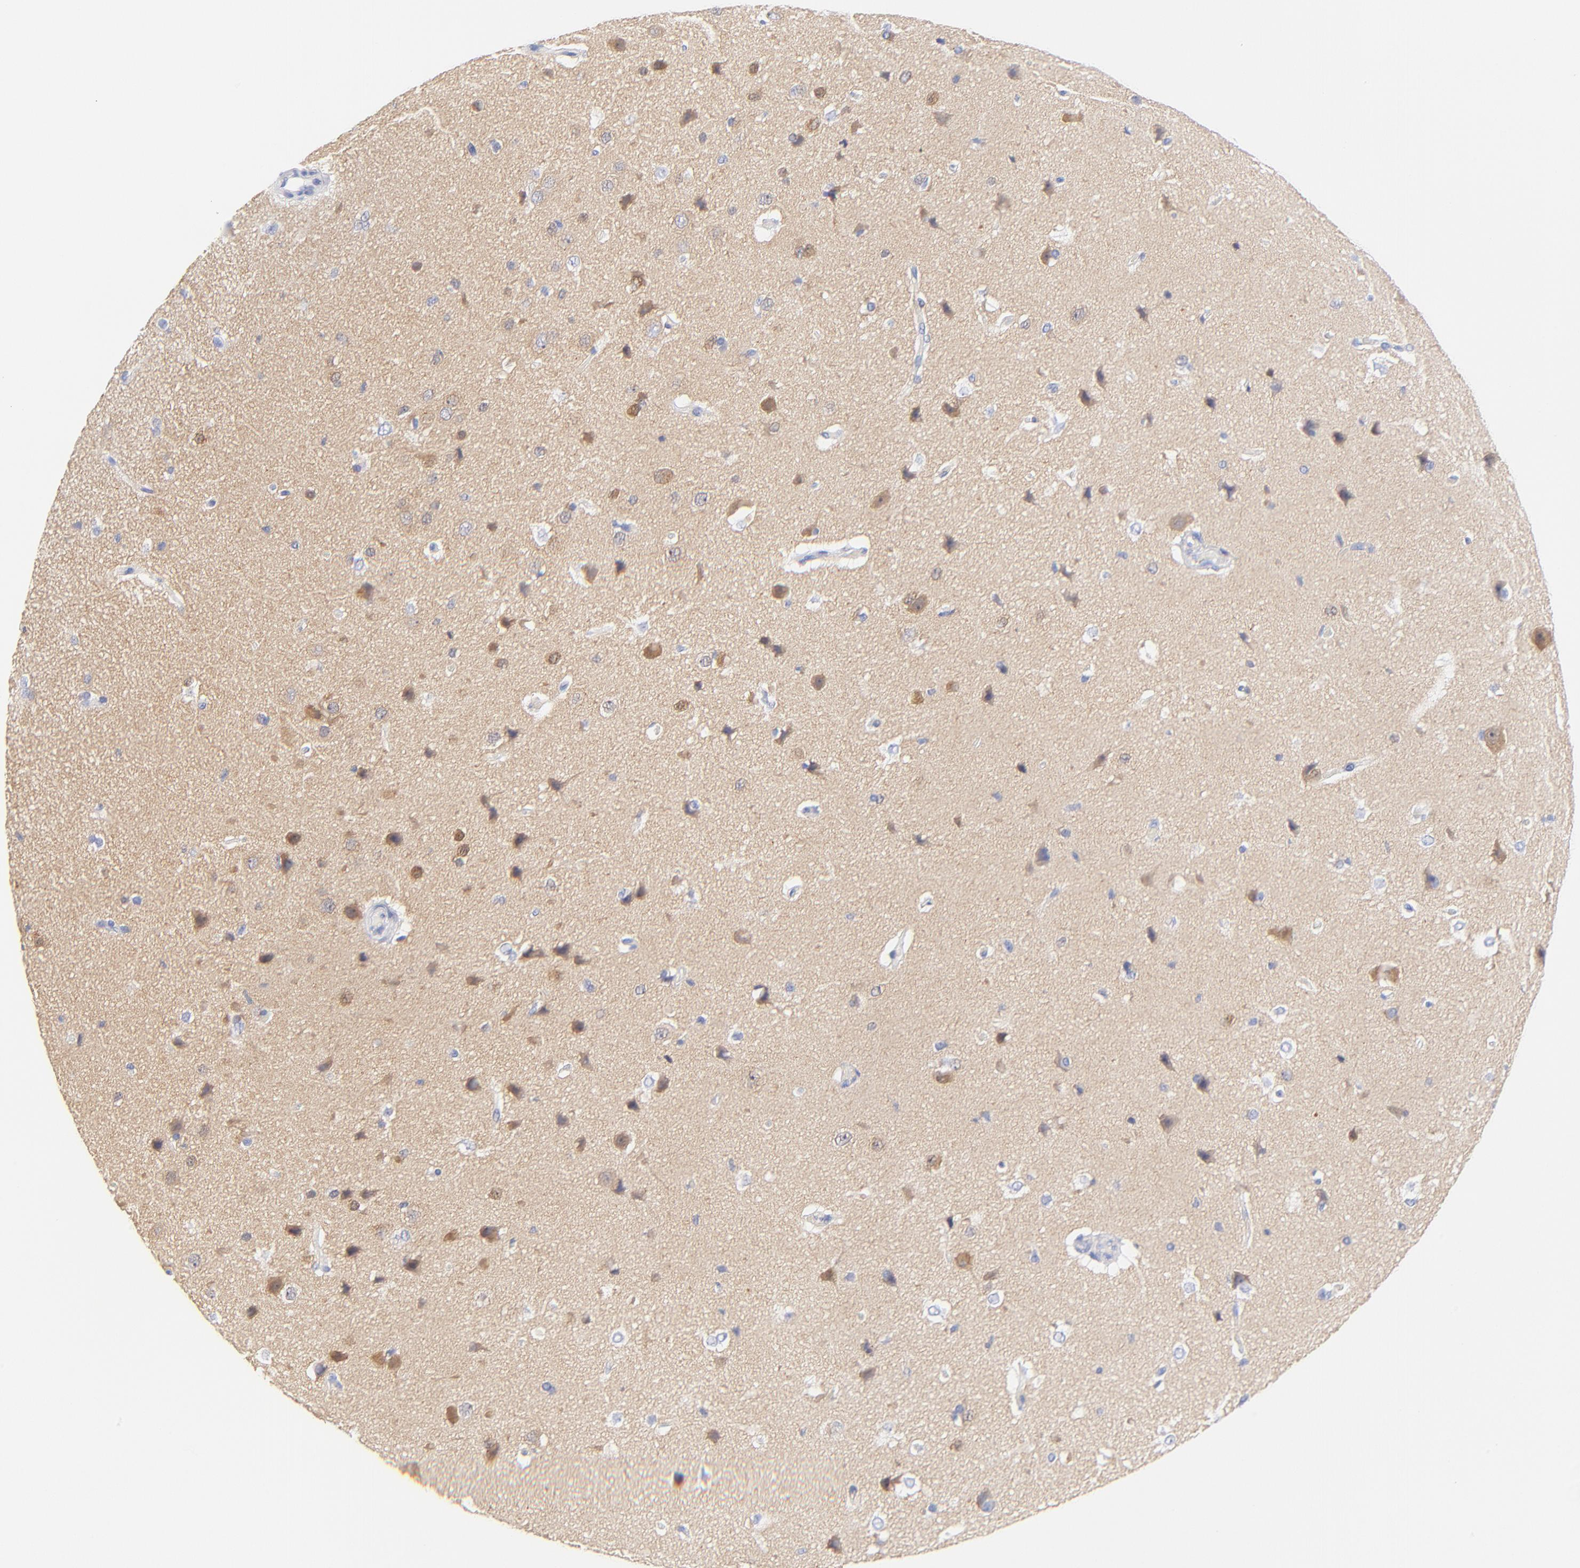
{"staining": {"intensity": "negative", "quantity": "none", "location": "none"}, "tissue": "cerebral cortex", "cell_type": "Endothelial cells", "image_type": "normal", "snomed": [{"axis": "morphology", "description": "Normal tissue, NOS"}, {"axis": "topography", "description": "Cerebral cortex"}], "caption": "Immunohistochemical staining of normal human cerebral cortex demonstrates no significant expression in endothelial cells.", "gene": "SULT4A1", "patient": {"sex": "female", "age": 45}}